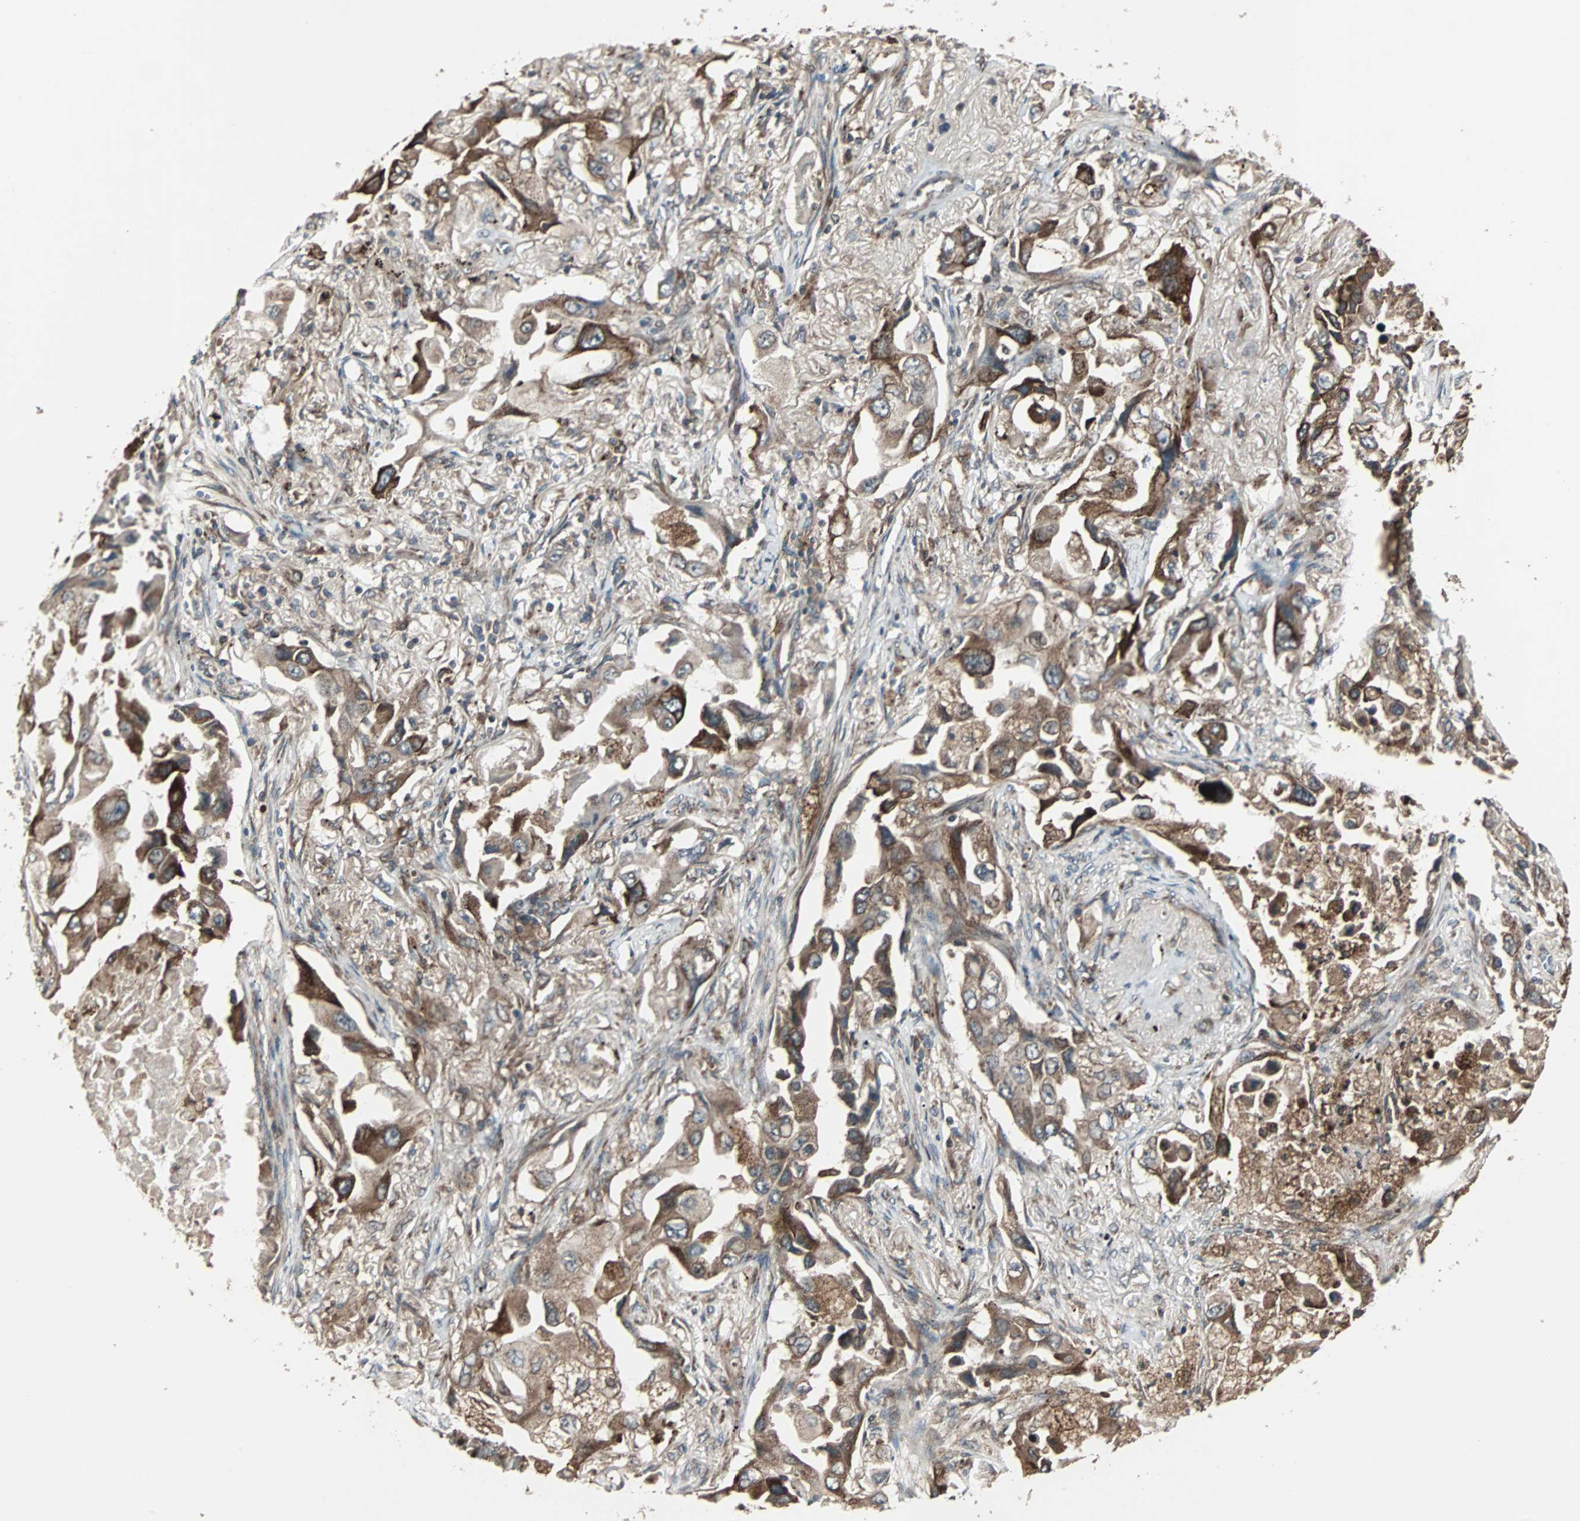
{"staining": {"intensity": "moderate", "quantity": ">75%", "location": "cytoplasmic/membranous"}, "tissue": "lung cancer", "cell_type": "Tumor cells", "image_type": "cancer", "snomed": [{"axis": "morphology", "description": "Adenocarcinoma, NOS"}, {"axis": "topography", "description": "Lung"}], "caption": "Immunohistochemistry of lung cancer (adenocarcinoma) reveals medium levels of moderate cytoplasmic/membranous staining in about >75% of tumor cells.", "gene": "RAB7A", "patient": {"sex": "female", "age": 65}}